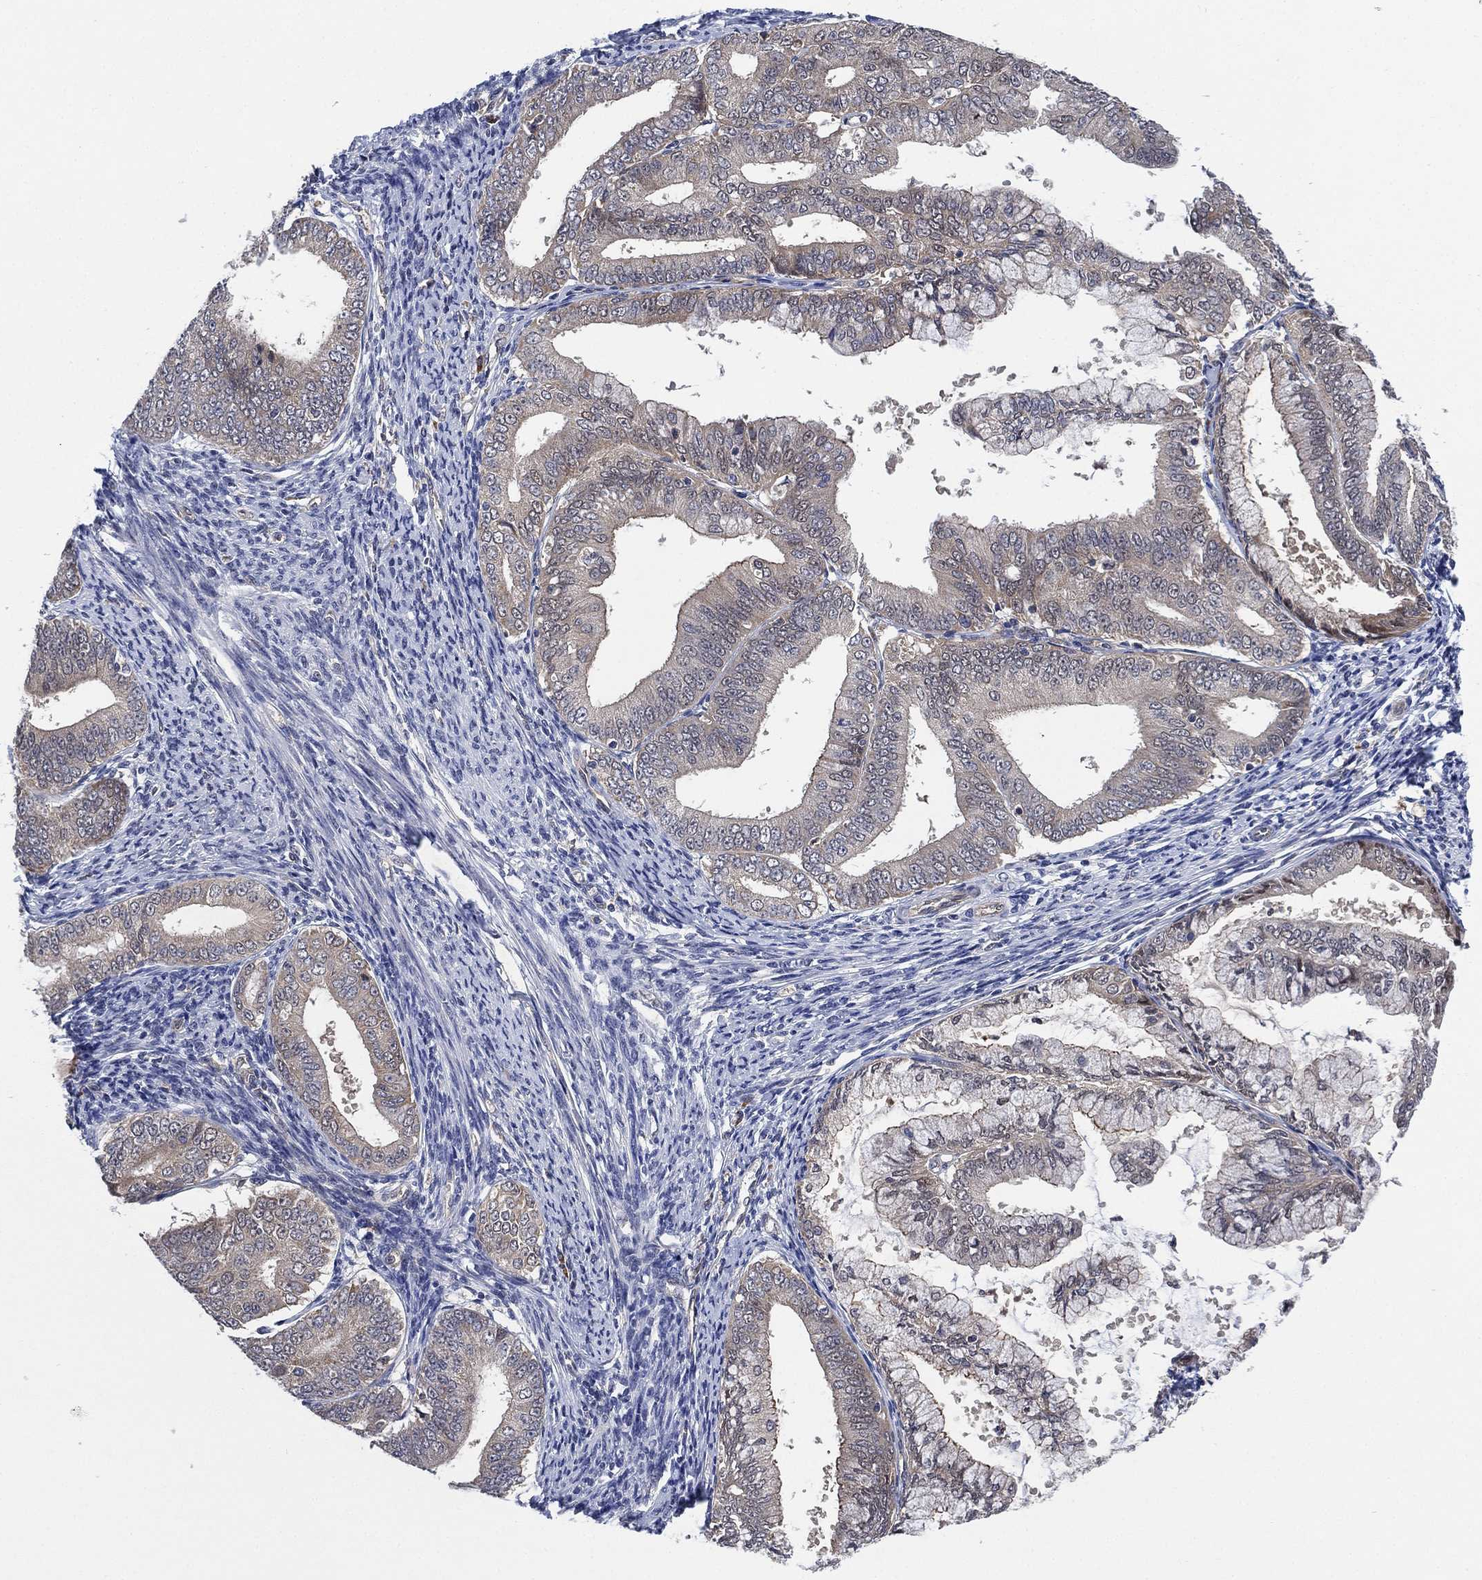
{"staining": {"intensity": "weak", "quantity": "<25%", "location": "cytoplasmic/membranous"}, "tissue": "endometrial cancer", "cell_type": "Tumor cells", "image_type": "cancer", "snomed": [{"axis": "morphology", "description": "Adenocarcinoma, NOS"}, {"axis": "topography", "description": "Endometrium"}], "caption": "Tumor cells are negative for protein expression in human endometrial adenocarcinoma.", "gene": "FES", "patient": {"sex": "female", "age": 63}}